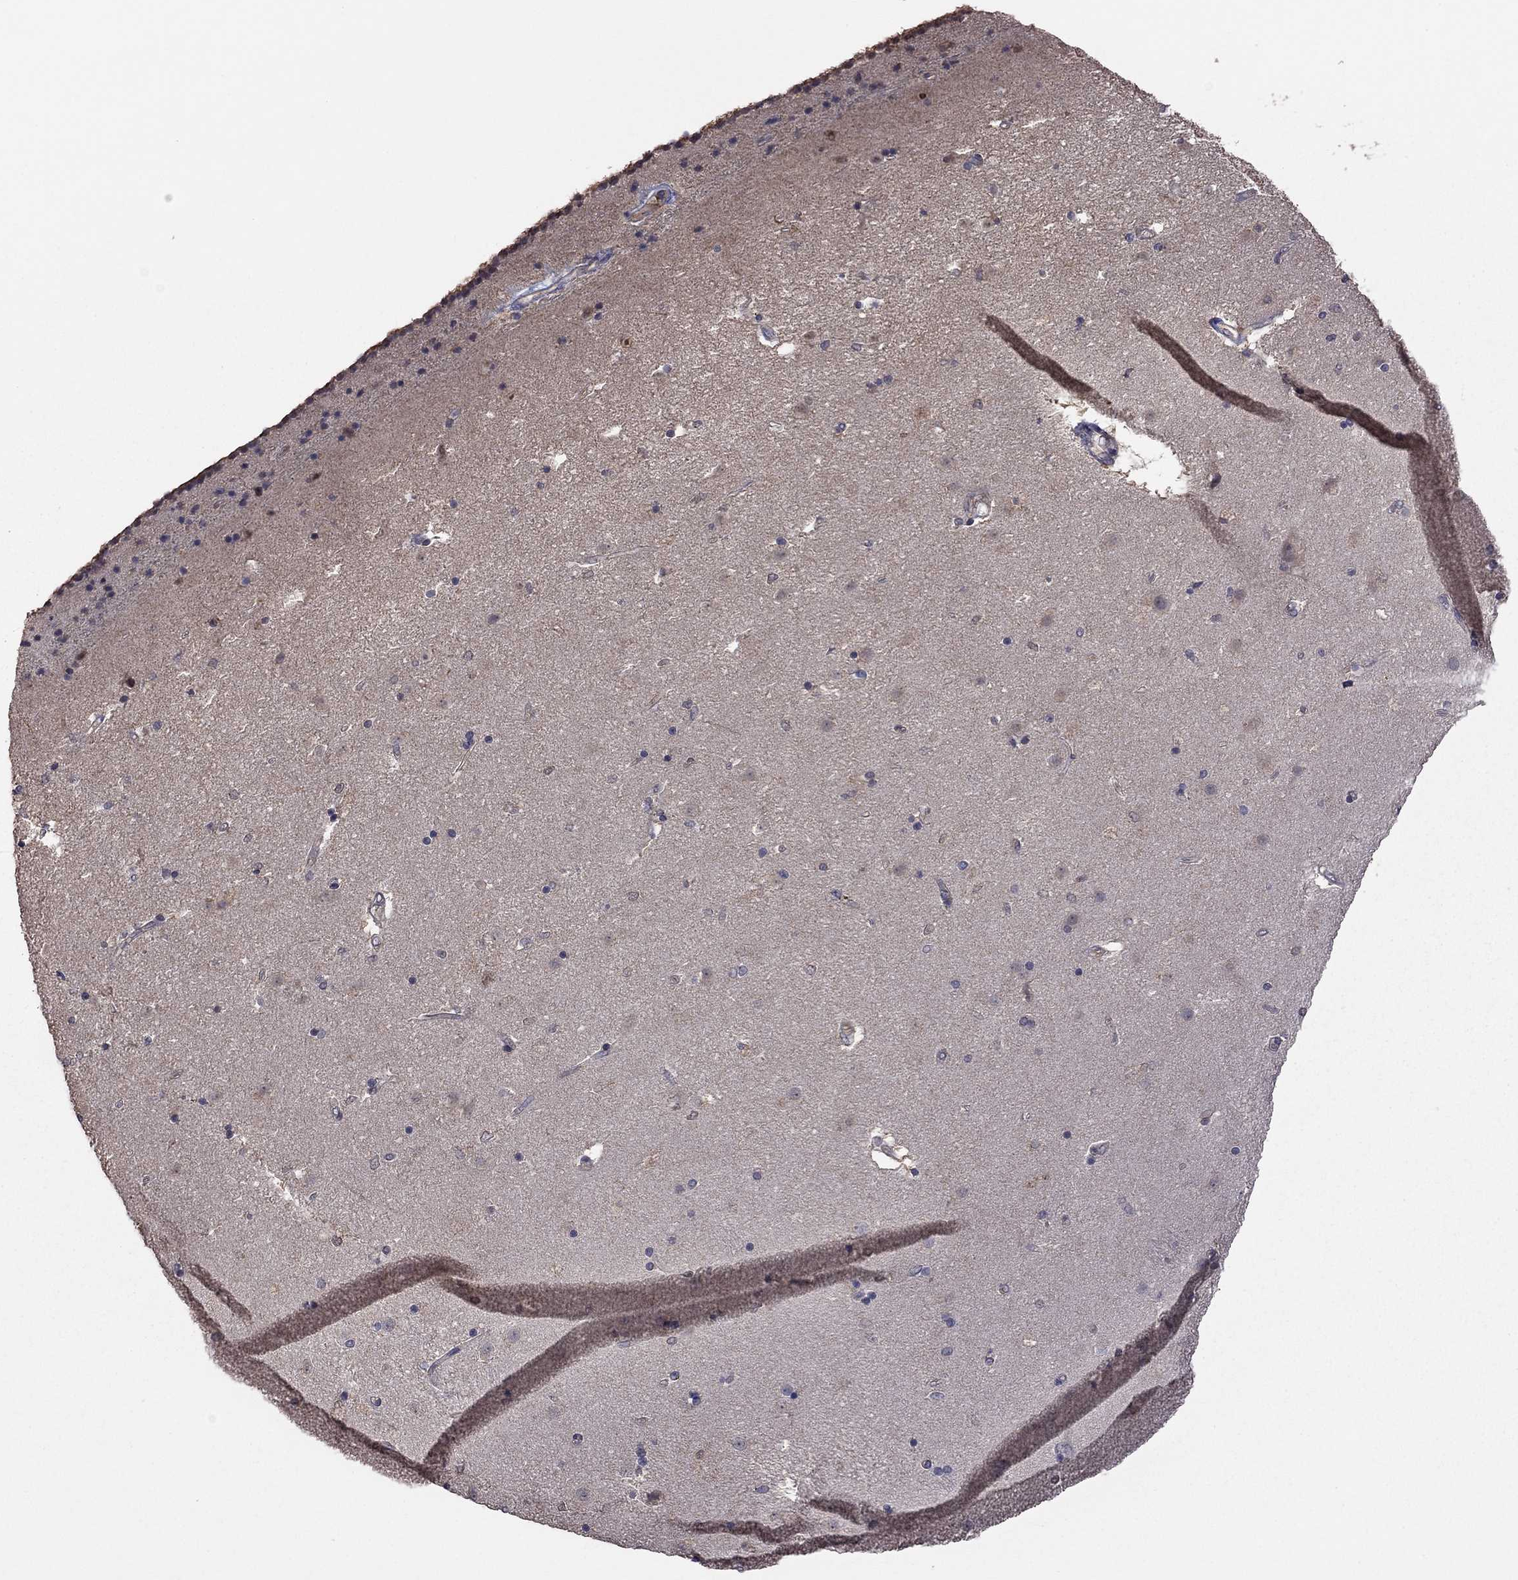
{"staining": {"intensity": "negative", "quantity": "none", "location": "none"}, "tissue": "caudate", "cell_type": "Glial cells", "image_type": "normal", "snomed": [{"axis": "morphology", "description": "Normal tissue, NOS"}, {"axis": "topography", "description": "Lateral ventricle wall"}], "caption": "Human caudate stained for a protein using immunohistochemistry displays no staining in glial cells.", "gene": "TSNARE1", "patient": {"sex": "female", "age": 71}}